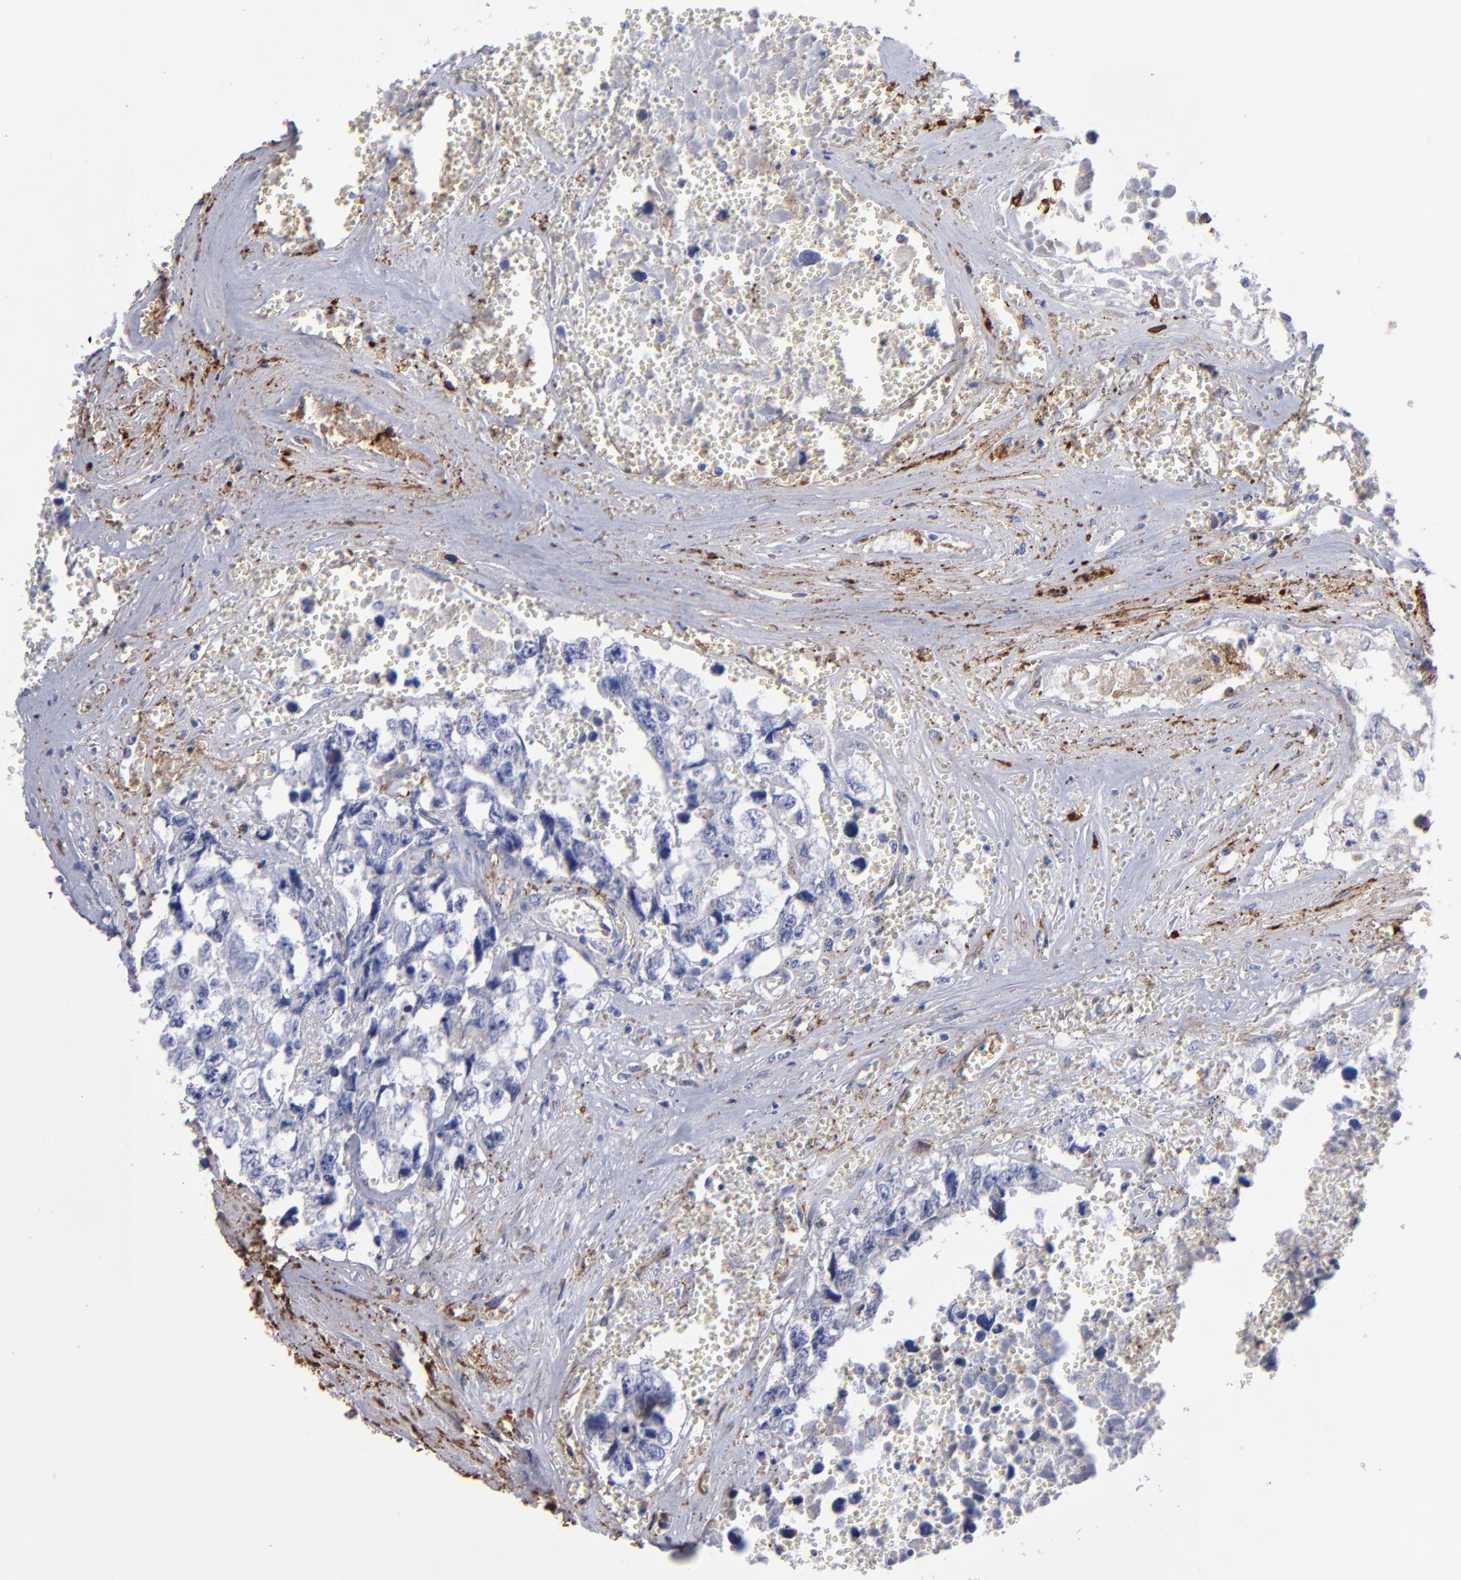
{"staining": {"intensity": "weak", "quantity": "<25%", "location": "cytoplasmic/membranous"}, "tissue": "testis cancer", "cell_type": "Tumor cells", "image_type": "cancer", "snomed": [{"axis": "morphology", "description": "Carcinoma, Embryonal, NOS"}, {"axis": "topography", "description": "Testis"}], "caption": "There is no significant staining in tumor cells of embryonal carcinoma (testis). (Stains: DAB immunohistochemistry with hematoxylin counter stain, Microscopy: brightfield microscopy at high magnification).", "gene": "MFGE8", "patient": {"sex": "male", "age": 31}}